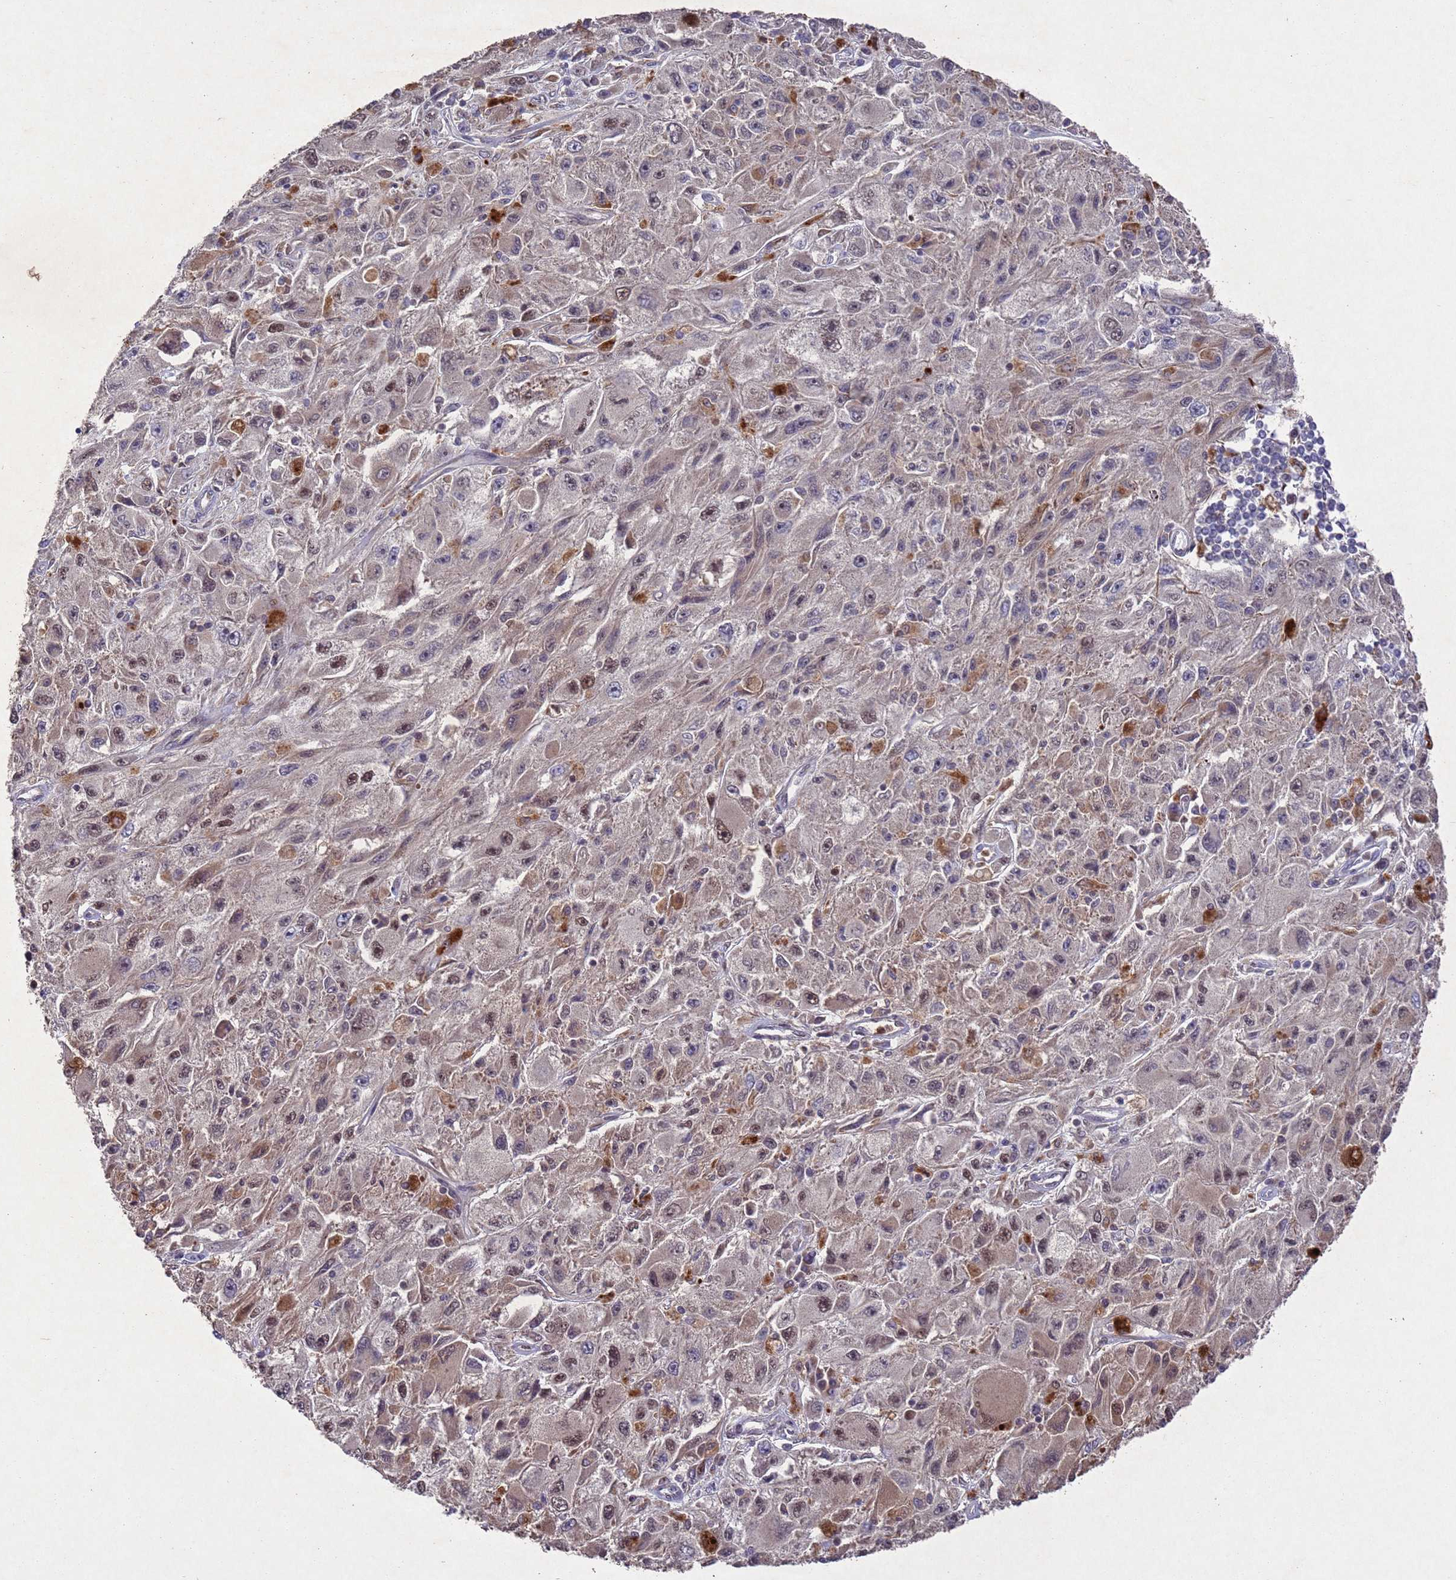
{"staining": {"intensity": "moderate", "quantity": "<25%", "location": "nuclear"}, "tissue": "melanoma", "cell_type": "Tumor cells", "image_type": "cancer", "snomed": [{"axis": "morphology", "description": "Malignant melanoma, Metastatic site"}, {"axis": "topography", "description": "Skin"}], "caption": "Moderate nuclear positivity is appreciated in approximately <25% of tumor cells in malignant melanoma (metastatic site).", "gene": "TBK1", "patient": {"sex": "male", "age": 53}}